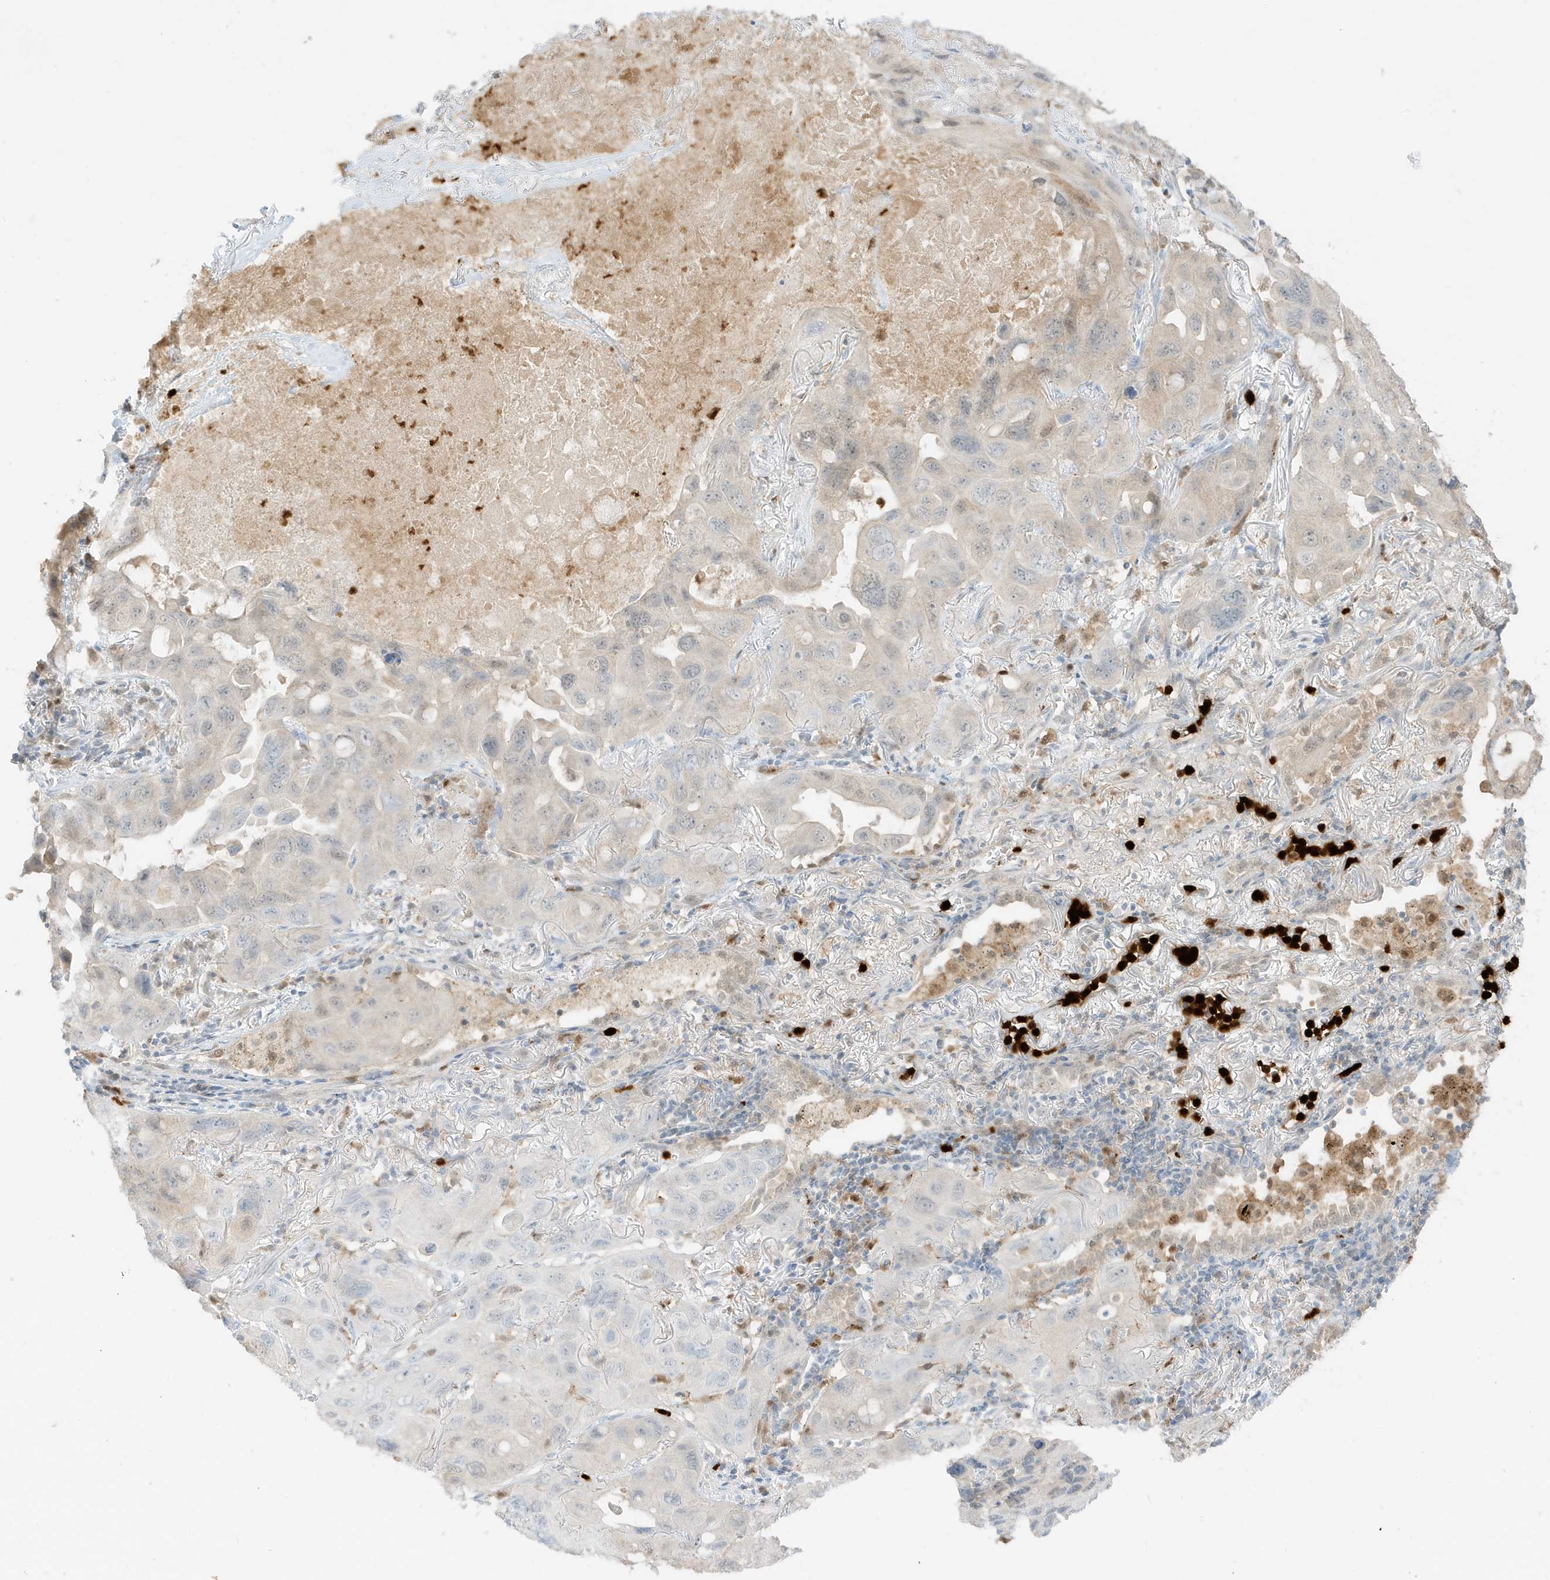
{"staining": {"intensity": "weak", "quantity": "<25%", "location": "cytoplasmic/membranous,nuclear"}, "tissue": "lung cancer", "cell_type": "Tumor cells", "image_type": "cancer", "snomed": [{"axis": "morphology", "description": "Squamous cell carcinoma, NOS"}, {"axis": "topography", "description": "Lung"}], "caption": "A high-resolution image shows IHC staining of squamous cell carcinoma (lung), which exhibits no significant staining in tumor cells.", "gene": "GCA", "patient": {"sex": "female", "age": 73}}